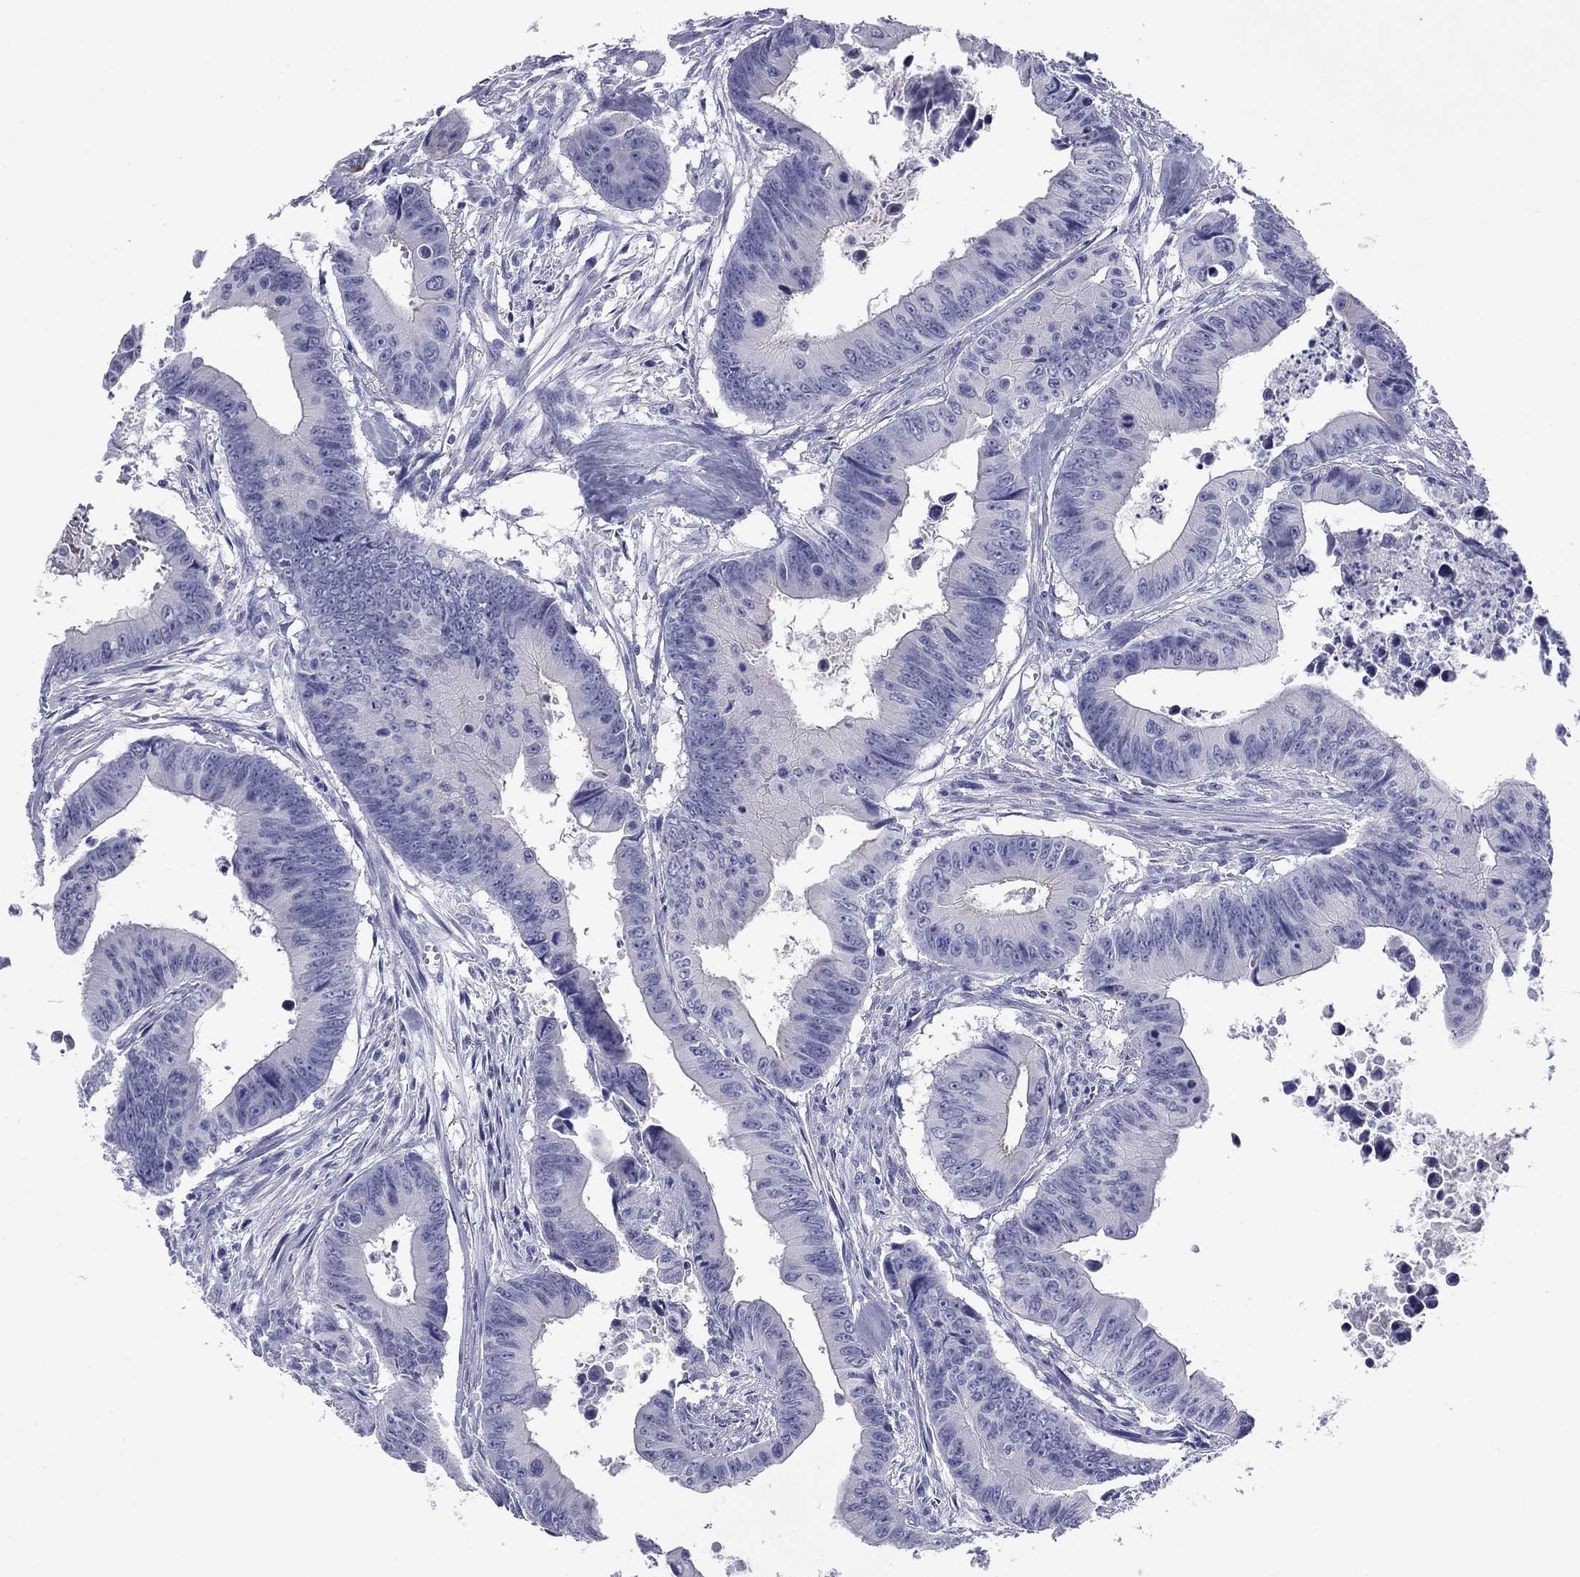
{"staining": {"intensity": "negative", "quantity": "none", "location": "none"}, "tissue": "colorectal cancer", "cell_type": "Tumor cells", "image_type": "cancer", "snomed": [{"axis": "morphology", "description": "Adenocarcinoma, NOS"}, {"axis": "topography", "description": "Colon"}], "caption": "An IHC image of colorectal adenocarcinoma is shown. There is no staining in tumor cells of colorectal adenocarcinoma.", "gene": "ABCC2", "patient": {"sex": "female", "age": 87}}